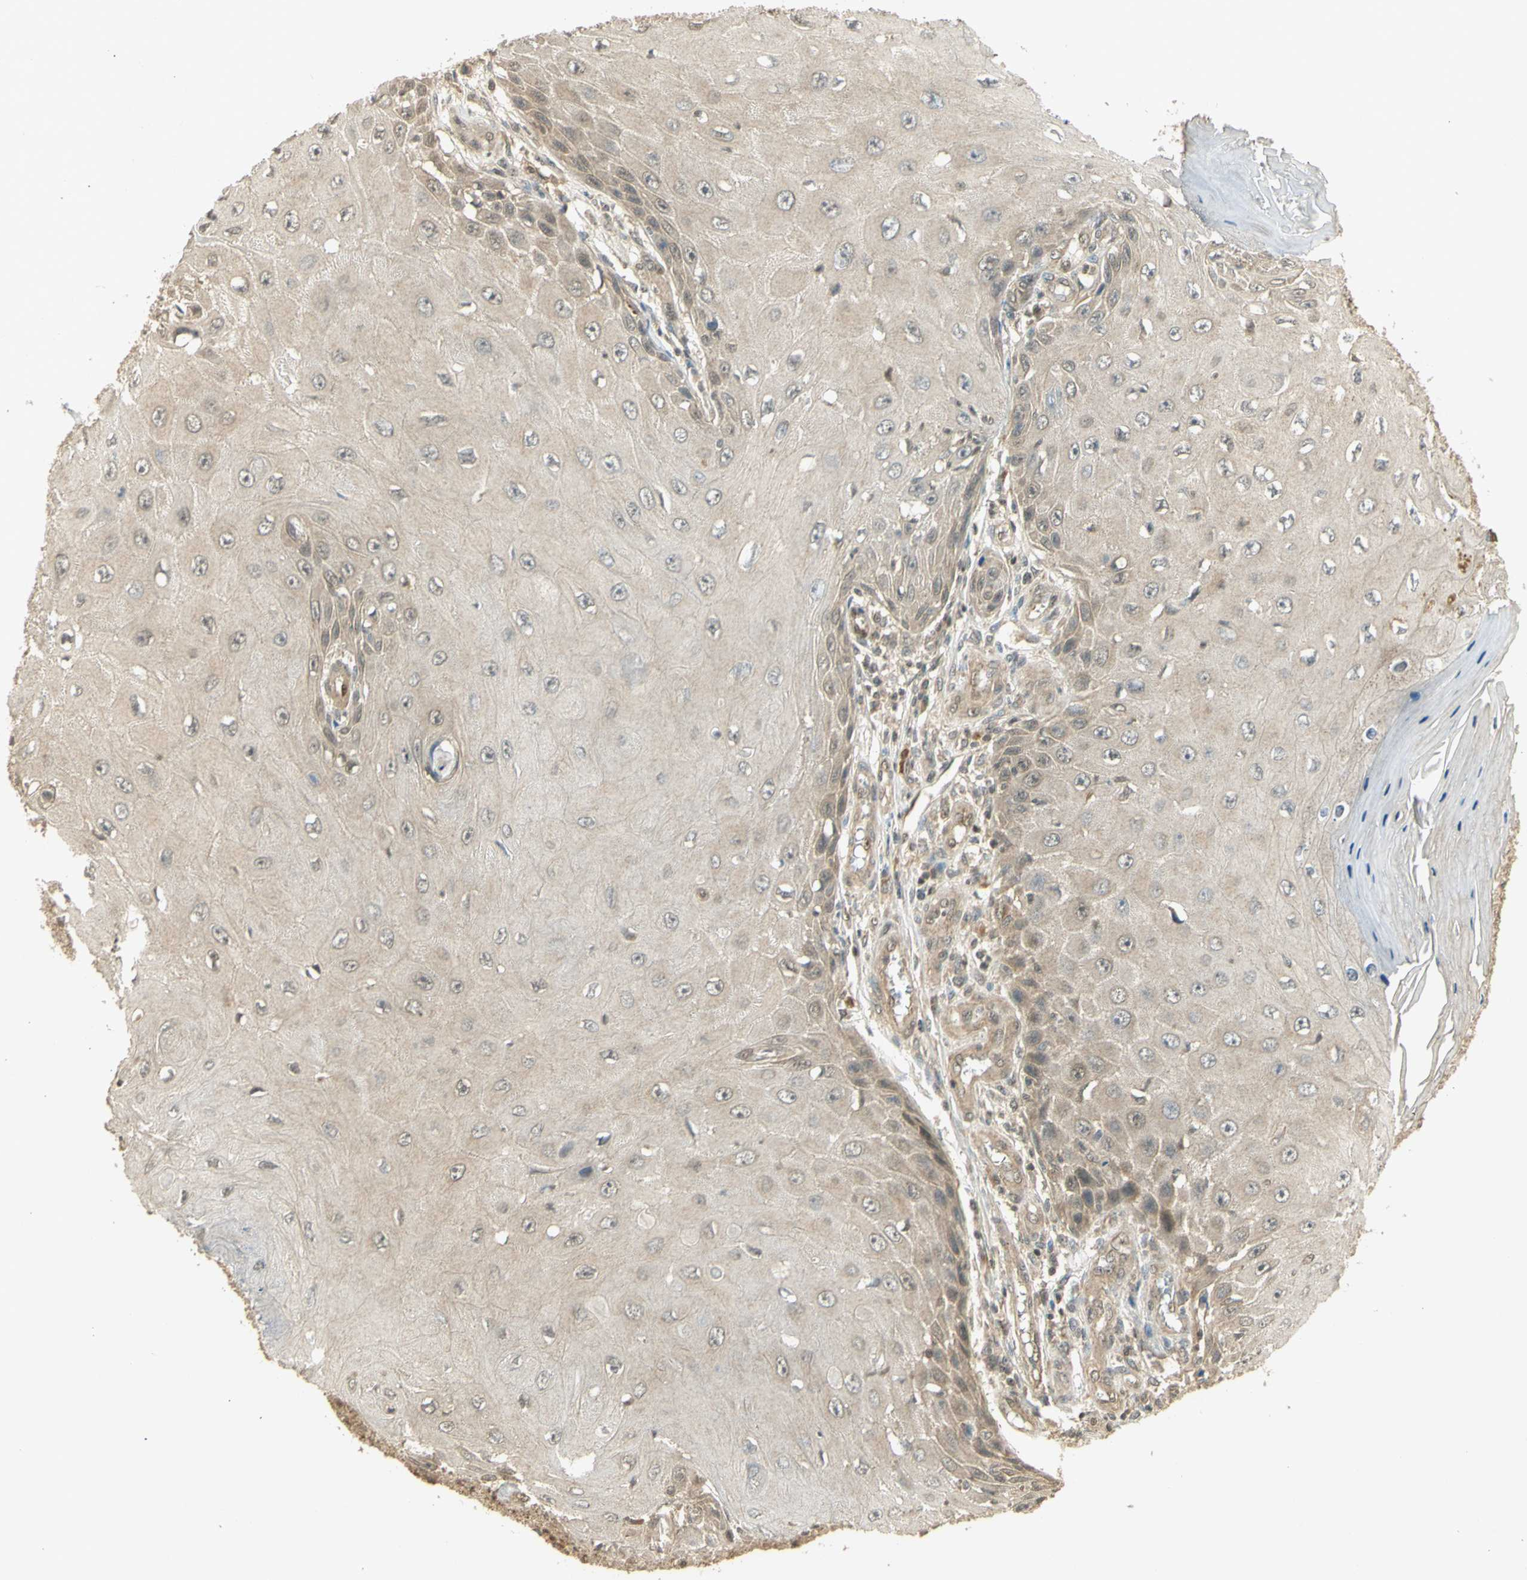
{"staining": {"intensity": "negative", "quantity": "none", "location": "none"}, "tissue": "skin cancer", "cell_type": "Tumor cells", "image_type": "cancer", "snomed": [{"axis": "morphology", "description": "Squamous cell carcinoma, NOS"}, {"axis": "topography", "description": "Skin"}], "caption": "High magnification brightfield microscopy of squamous cell carcinoma (skin) stained with DAB (3,3'-diaminobenzidine) (brown) and counterstained with hematoxylin (blue): tumor cells show no significant expression.", "gene": "GMEB2", "patient": {"sex": "female", "age": 73}}